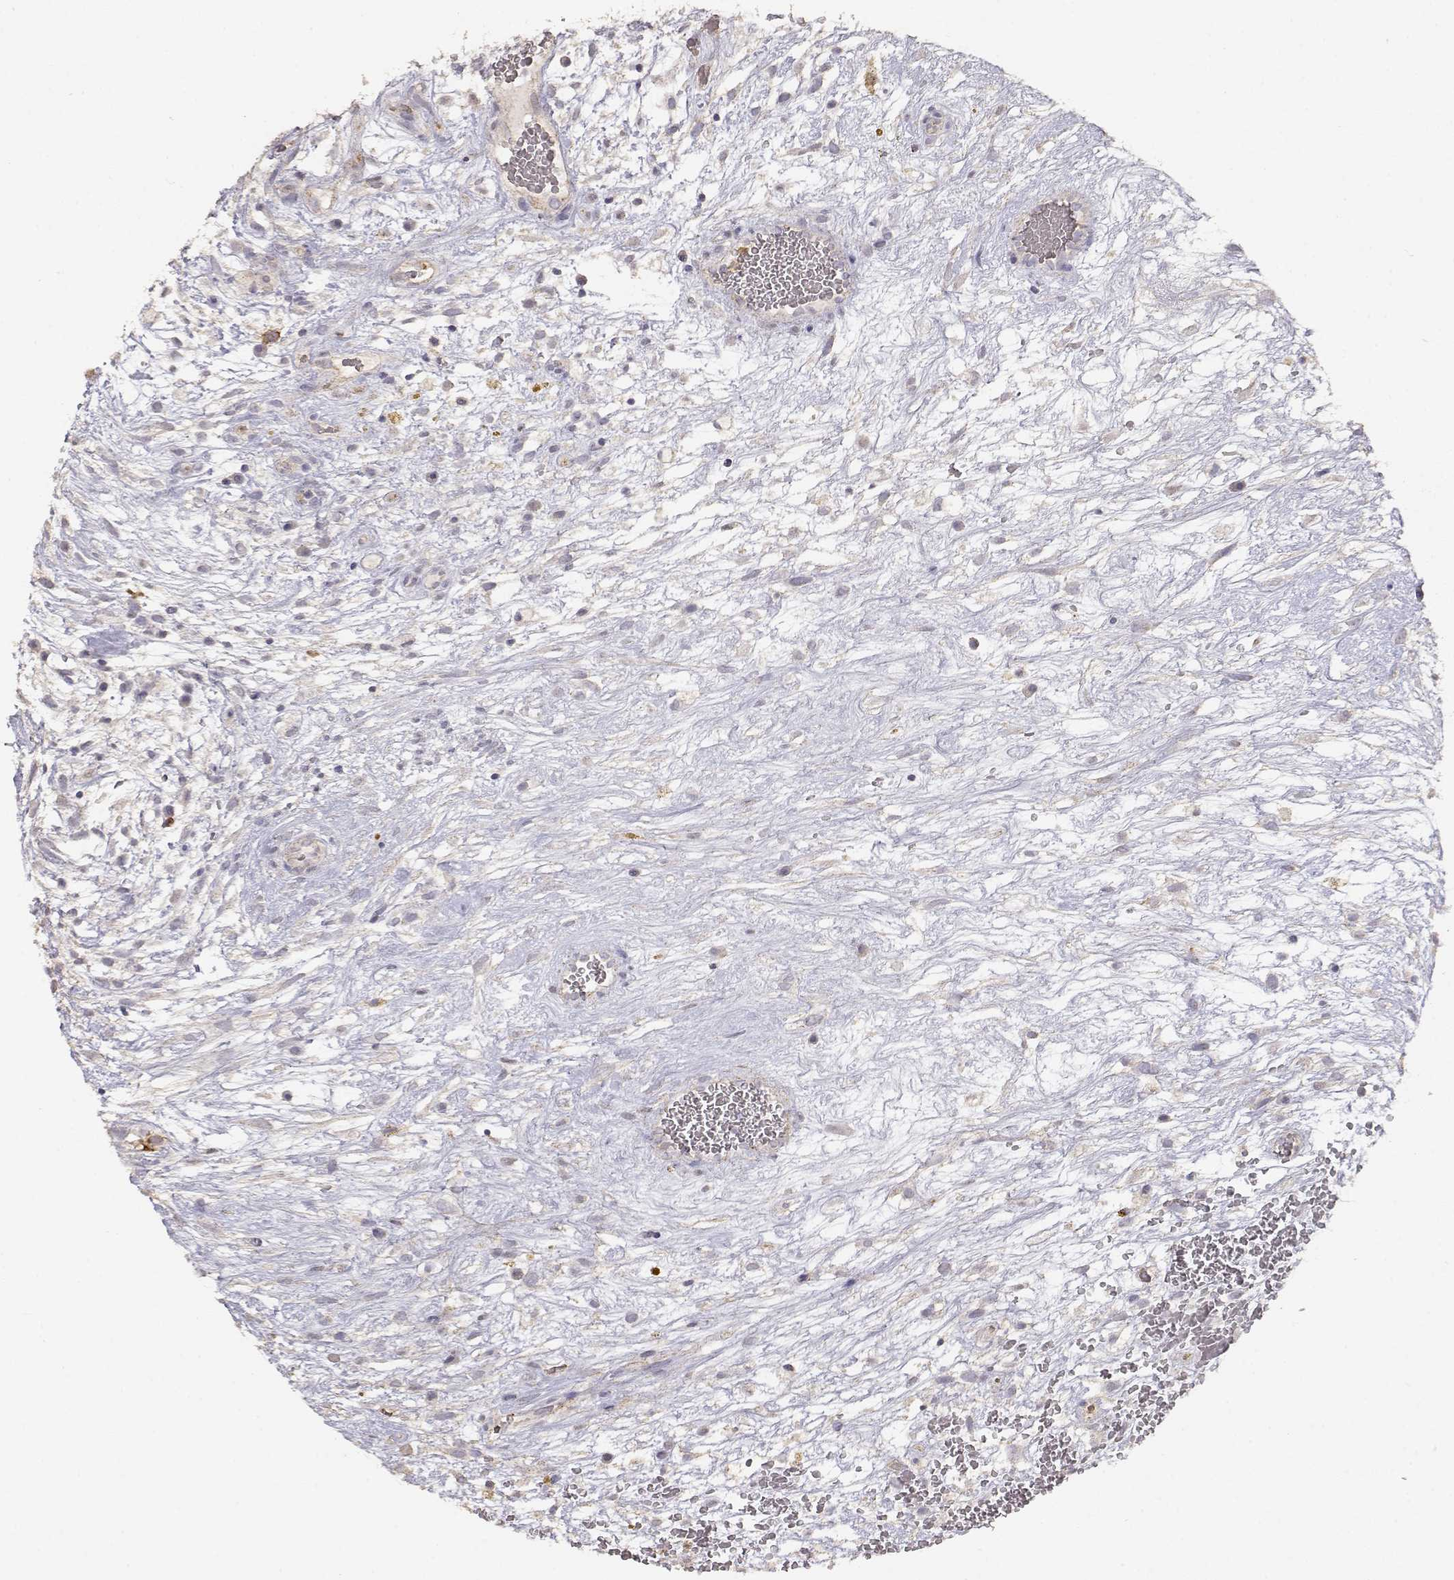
{"staining": {"intensity": "negative", "quantity": "none", "location": "none"}, "tissue": "testis cancer", "cell_type": "Tumor cells", "image_type": "cancer", "snomed": [{"axis": "morphology", "description": "Normal tissue, NOS"}, {"axis": "morphology", "description": "Carcinoma, Embryonal, NOS"}, {"axis": "topography", "description": "Testis"}], "caption": "Tumor cells are negative for brown protein staining in testis cancer (embryonal carcinoma).", "gene": "TNFRSF10C", "patient": {"sex": "male", "age": 32}}